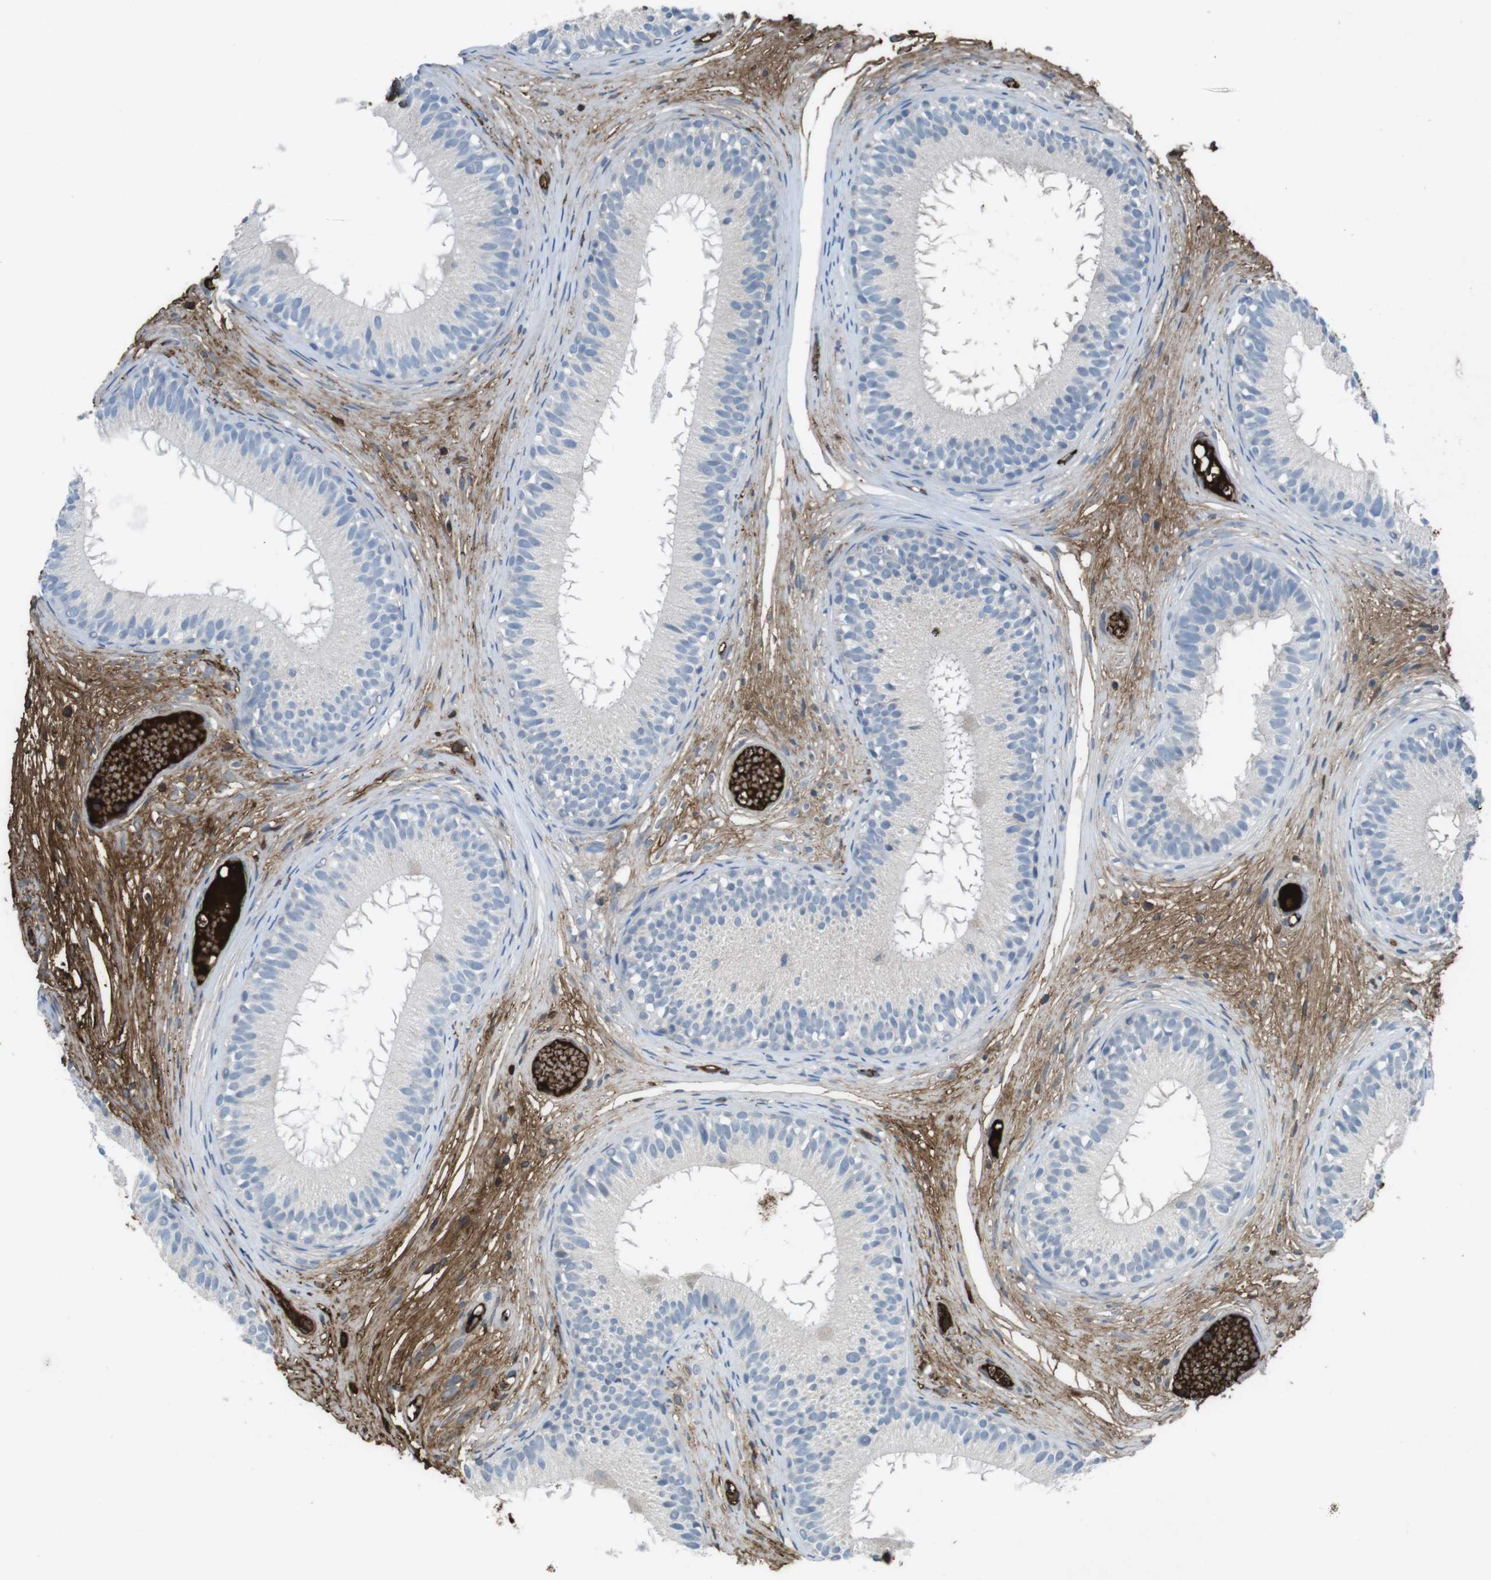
{"staining": {"intensity": "strong", "quantity": ">75%", "location": "cytoplasmic/membranous,nuclear"}, "tissue": "epididymis", "cell_type": "Glandular cells", "image_type": "normal", "snomed": [{"axis": "morphology", "description": "Normal tissue, NOS"}, {"axis": "morphology", "description": "Atrophy, NOS"}, {"axis": "topography", "description": "Testis"}, {"axis": "topography", "description": "Epididymis"}], "caption": "Protein staining exhibits strong cytoplasmic/membranous,nuclear expression in approximately >75% of glandular cells in benign epididymis. The protein is stained brown, and the nuclei are stained in blue (DAB (3,3'-diaminobenzidine) IHC with brightfield microscopy, high magnification).", "gene": "LTBP4", "patient": {"sex": "male", "age": 18}}